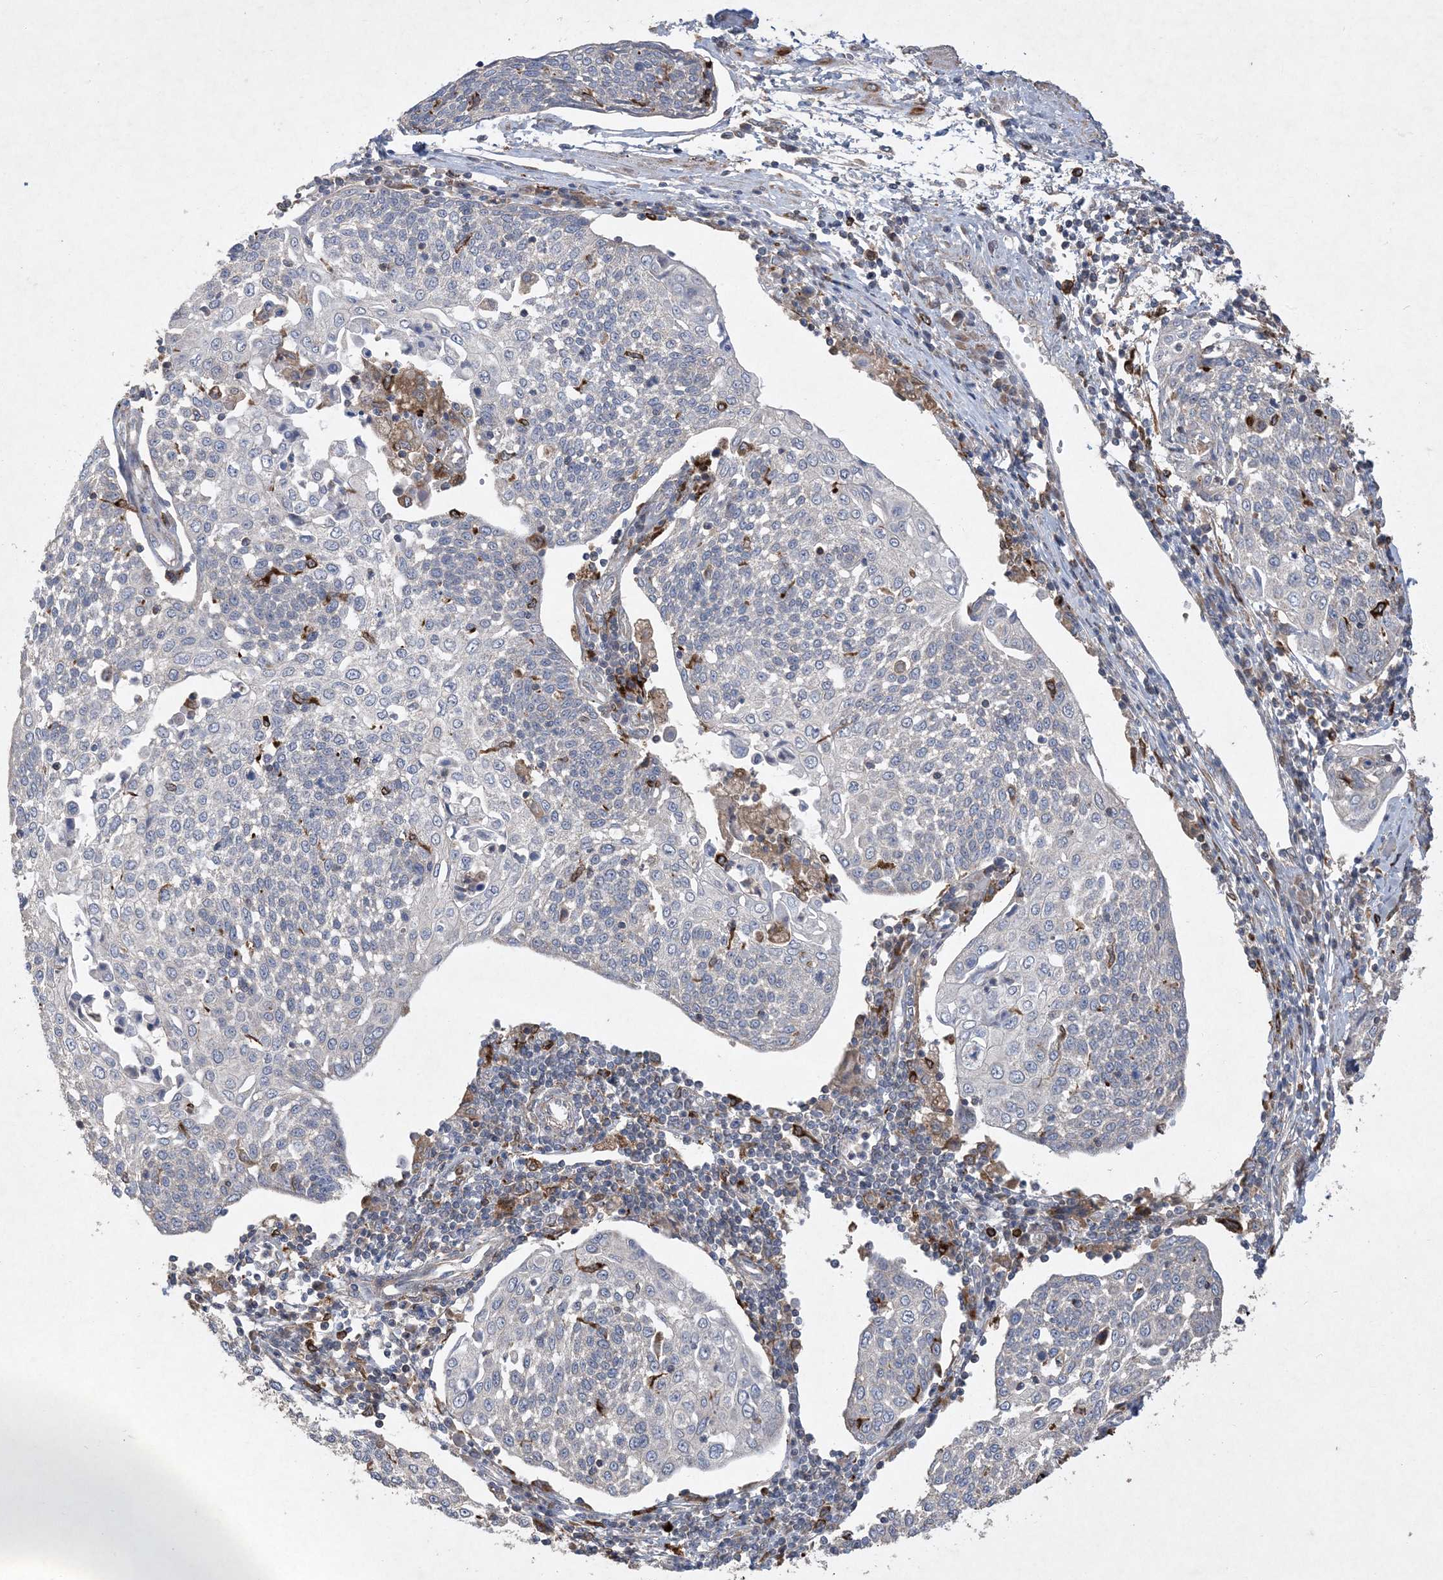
{"staining": {"intensity": "negative", "quantity": "none", "location": "none"}, "tissue": "cervical cancer", "cell_type": "Tumor cells", "image_type": "cancer", "snomed": [{"axis": "morphology", "description": "Squamous cell carcinoma, NOS"}, {"axis": "topography", "description": "Cervix"}], "caption": "A histopathology image of cervical squamous cell carcinoma stained for a protein shows no brown staining in tumor cells. (Brightfield microscopy of DAB (3,3'-diaminobenzidine) immunohistochemistry at high magnification).", "gene": "MASP2", "patient": {"sex": "female", "age": 34}}